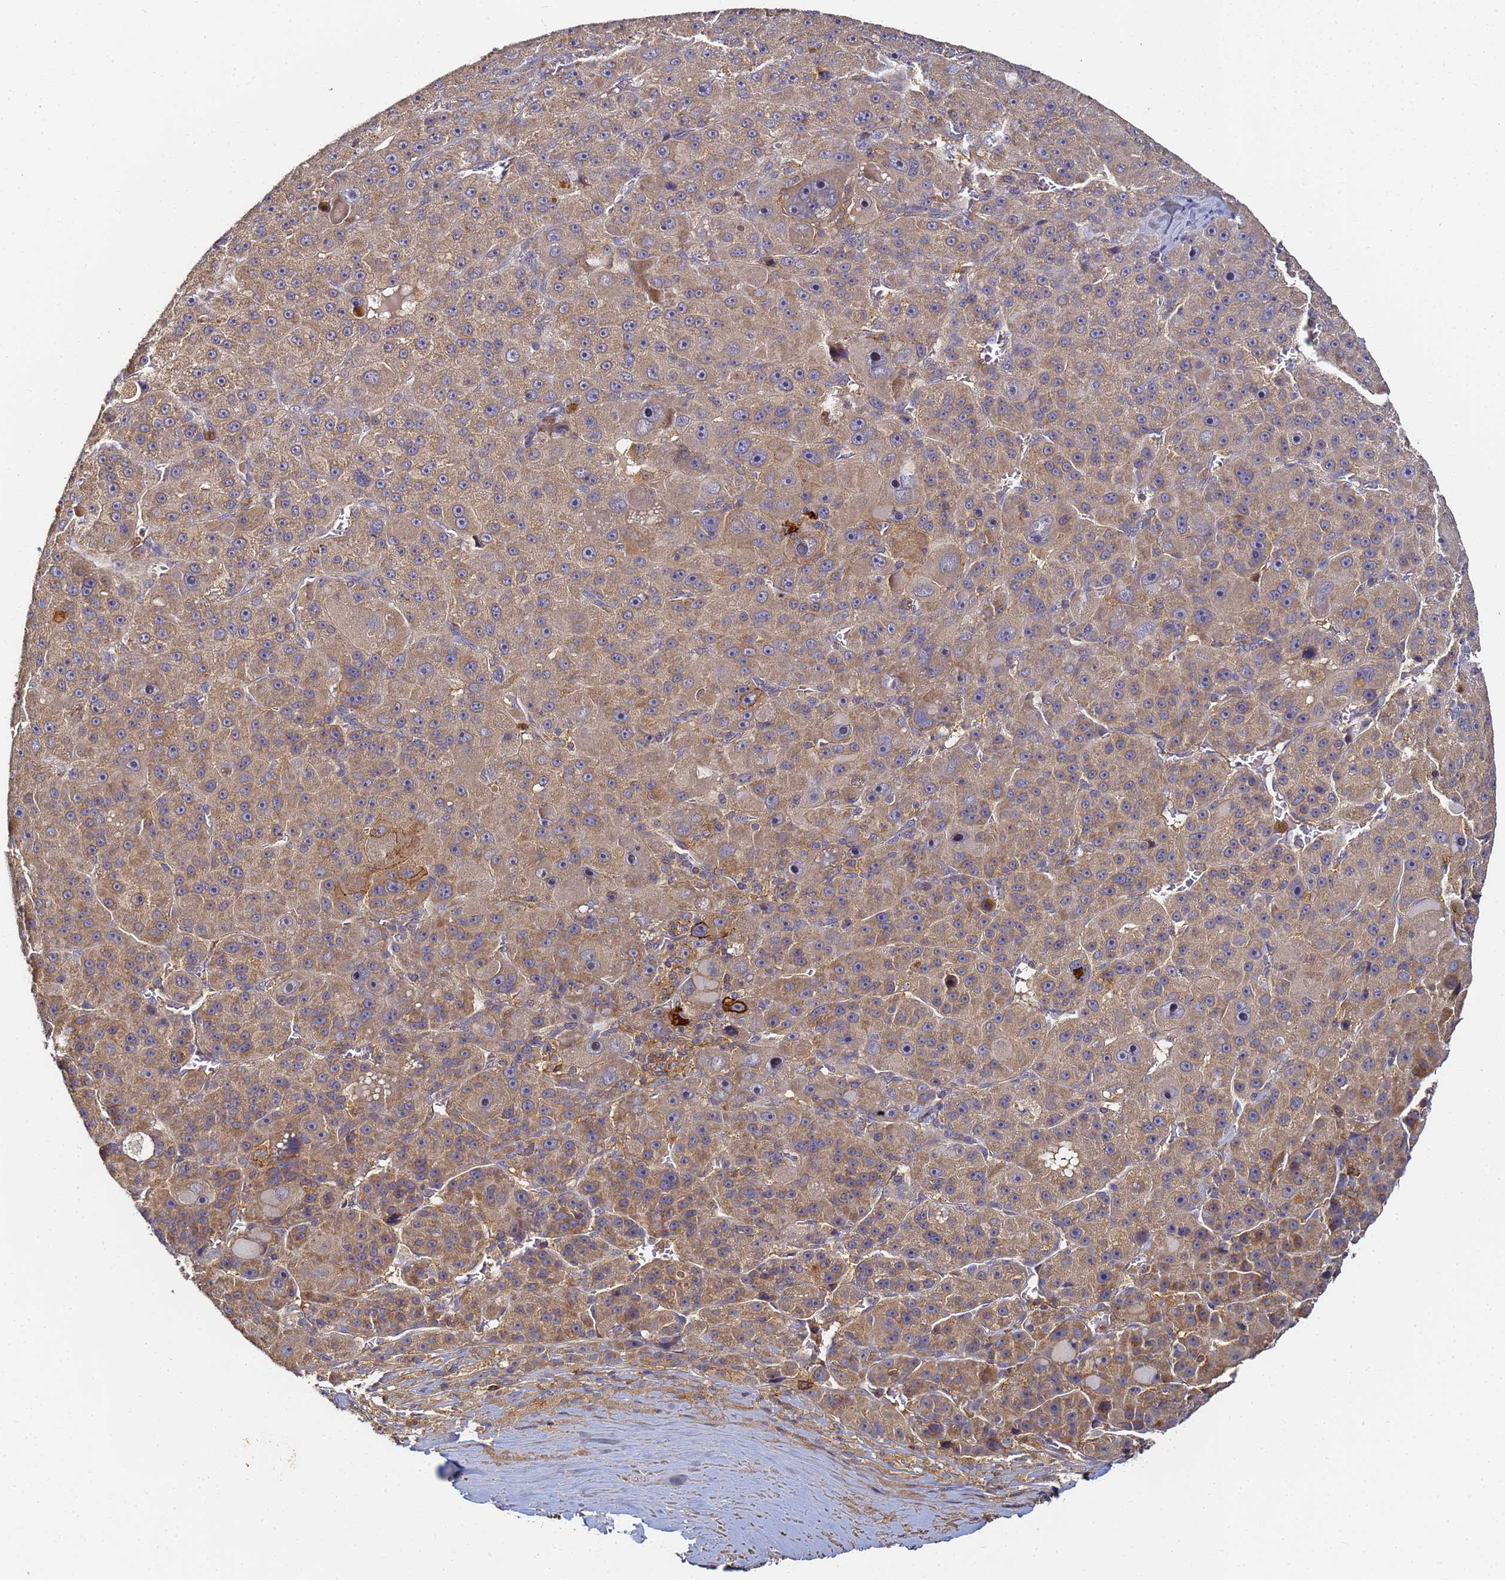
{"staining": {"intensity": "weak", "quantity": "25%-75%", "location": "cytoplasmic/membranous"}, "tissue": "liver cancer", "cell_type": "Tumor cells", "image_type": "cancer", "snomed": [{"axis": "morphology", "description": "Carcinoma, Hepatocellular, NOS"}, {"axis": "topography", "description": "Liver"}], "caption": "Hepatocellular carcinoma (liver) tissue exhibits weak cytoplasmic/membranous positivity in approximately 25%-75% of tumor cells, visualized by immunohistochemistry.", "gene": "LRRC69", "patient": {"sex": "male", "age": 76}}